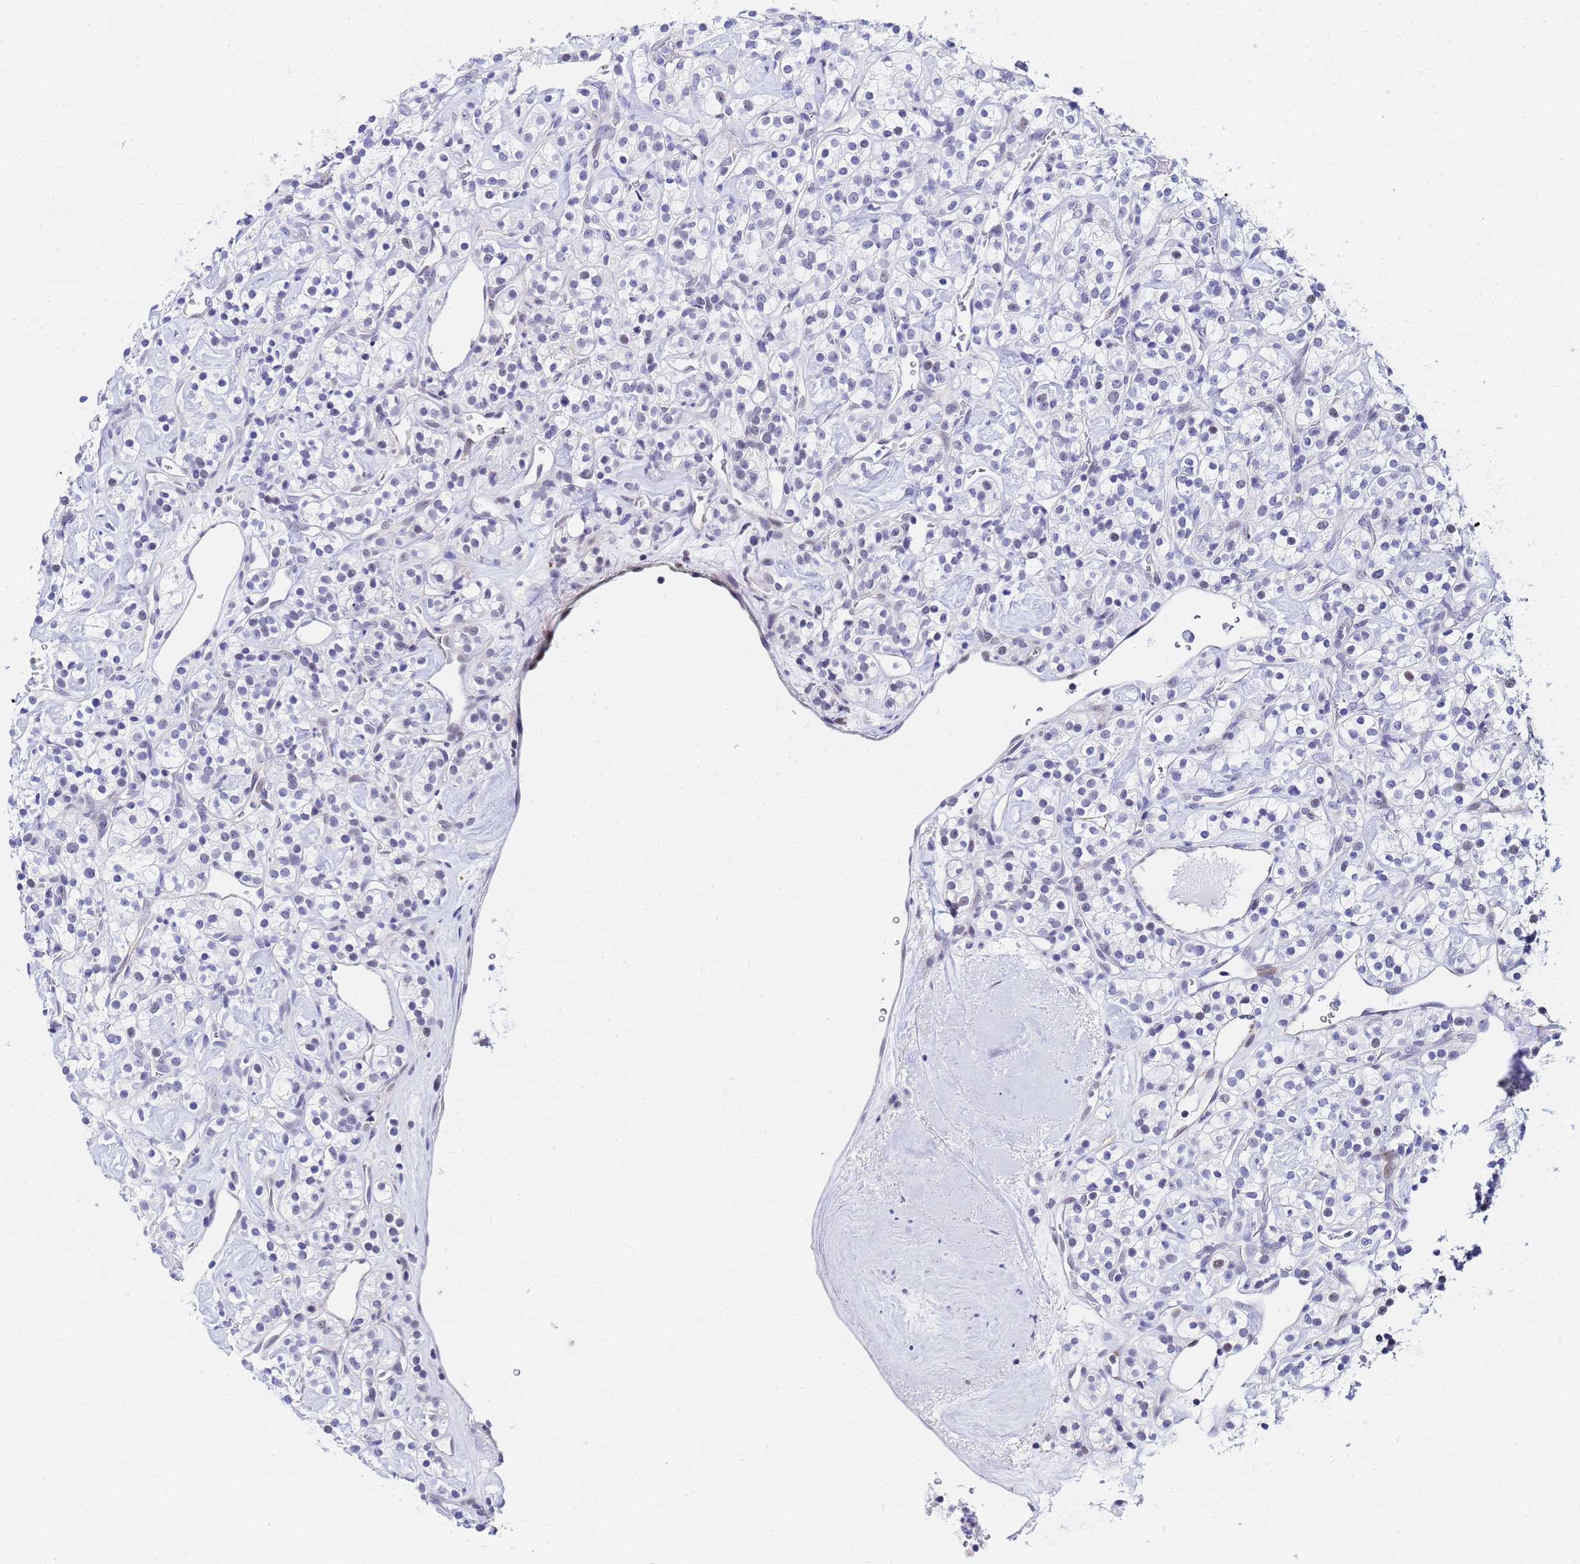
{"staining": {"intensity": "negative", "quantity": "none", "location": "none"}, "tissue": "renal cancer", "cell_type": "Tumor cells", "image_type": "cancer", "snomed": [{"axis": "morphology", "description": "Adenocarcinoma, NOS"}, {"axis": "topography", "description": "Kidney"}], "caption": "Immunohistochemistry (IHC) of renal adenocarcinoma exhibits no staining in tumor cells.", "gene": "CKMT1A", "patient": {"sex": "male", "age": 77}}